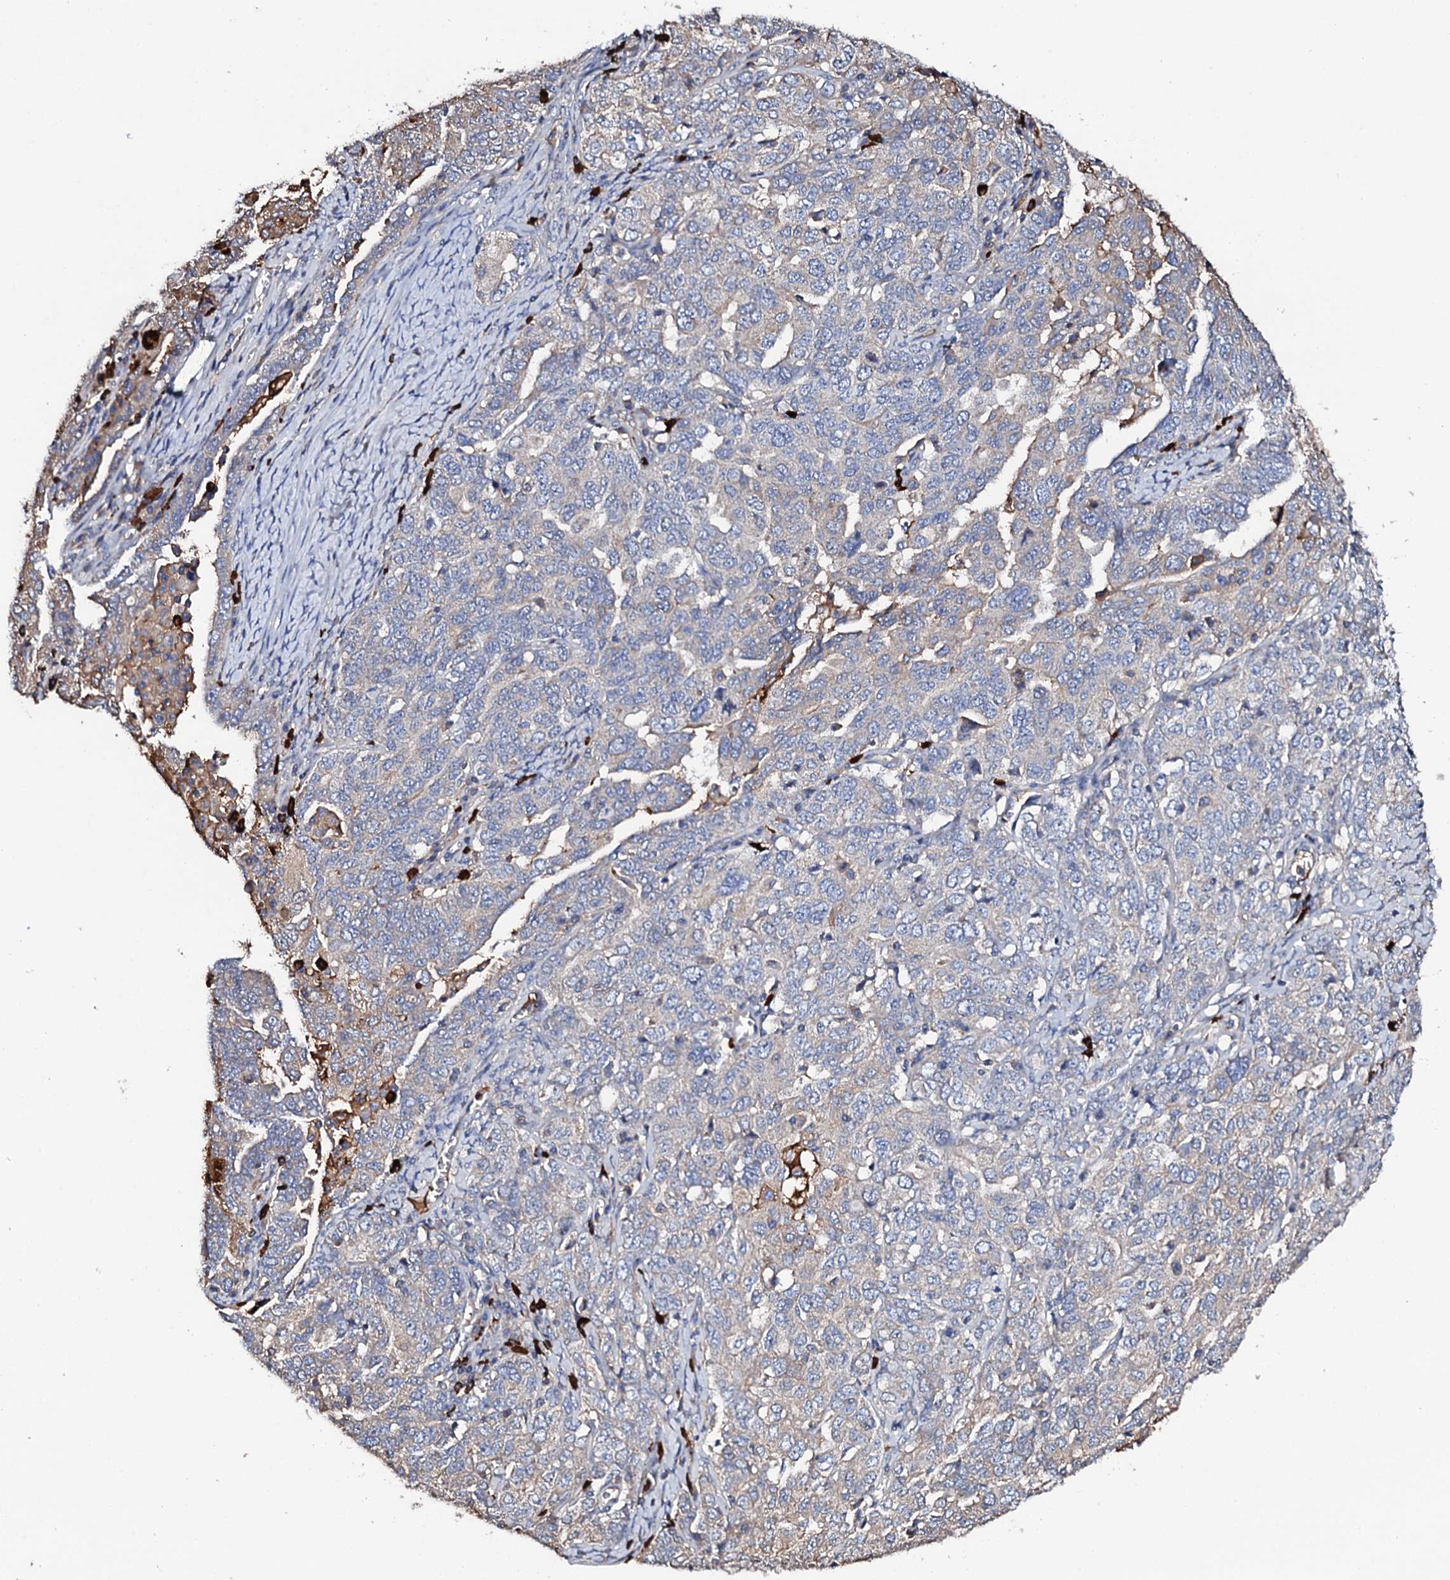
{"staining": {"intensity": "negative", "quantity": "none", "location": "none"}, "tissue": "ovarian cancer", "cell_type": "Tumor cells", "image_type": "cancer", "snomed": [{"axis": "morphology", "description": "Carcinoma, endometroid"}, {"axis": "topography", "description": "Ovary"}], "caption": "Immunohistochemistry of human endometroid carcinoma (ovarian) shows no staining in tumor cells. The staining is performed using DAB (3,3'-diaminobenzidine) brown chromogen with nuclei counter-stained in using hematoxylin.", "gene": "TCAF2", "patient": {"sex": "female", "age": 62}}